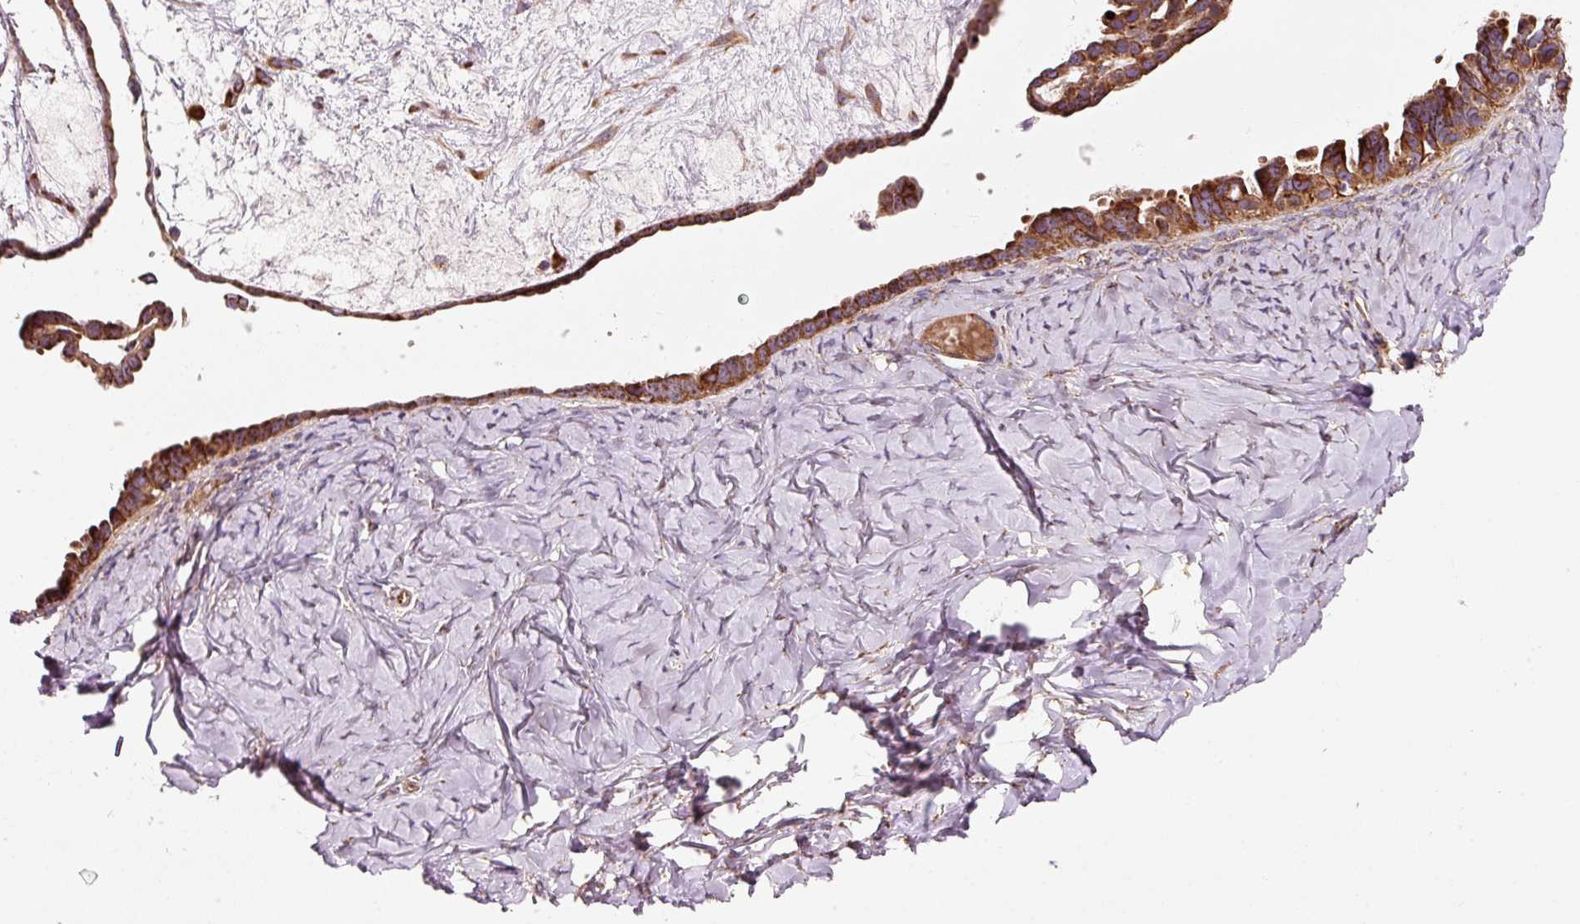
{"staining": {"intensity": "strong", "quantity": ">75%", "location": "cytoplasmic/membranous"}, "tissue": "ovarian cancer", "cell_type": "Tumor cells", "image_type": "cancer", "snomed": [{"axis": "morphology", "description": "Cystadenocarcinoma, serous, NOS"}, {"axis": "topography", "description": "Ovary"}], "caption": "Ovarian serous cystadenocarcinoma tissue reveals strong cytoplasmic/membranous expression in approximately >75% of tumor cells", "gene": "ISCU", "patient": {"sex": "female", "age": 69}}